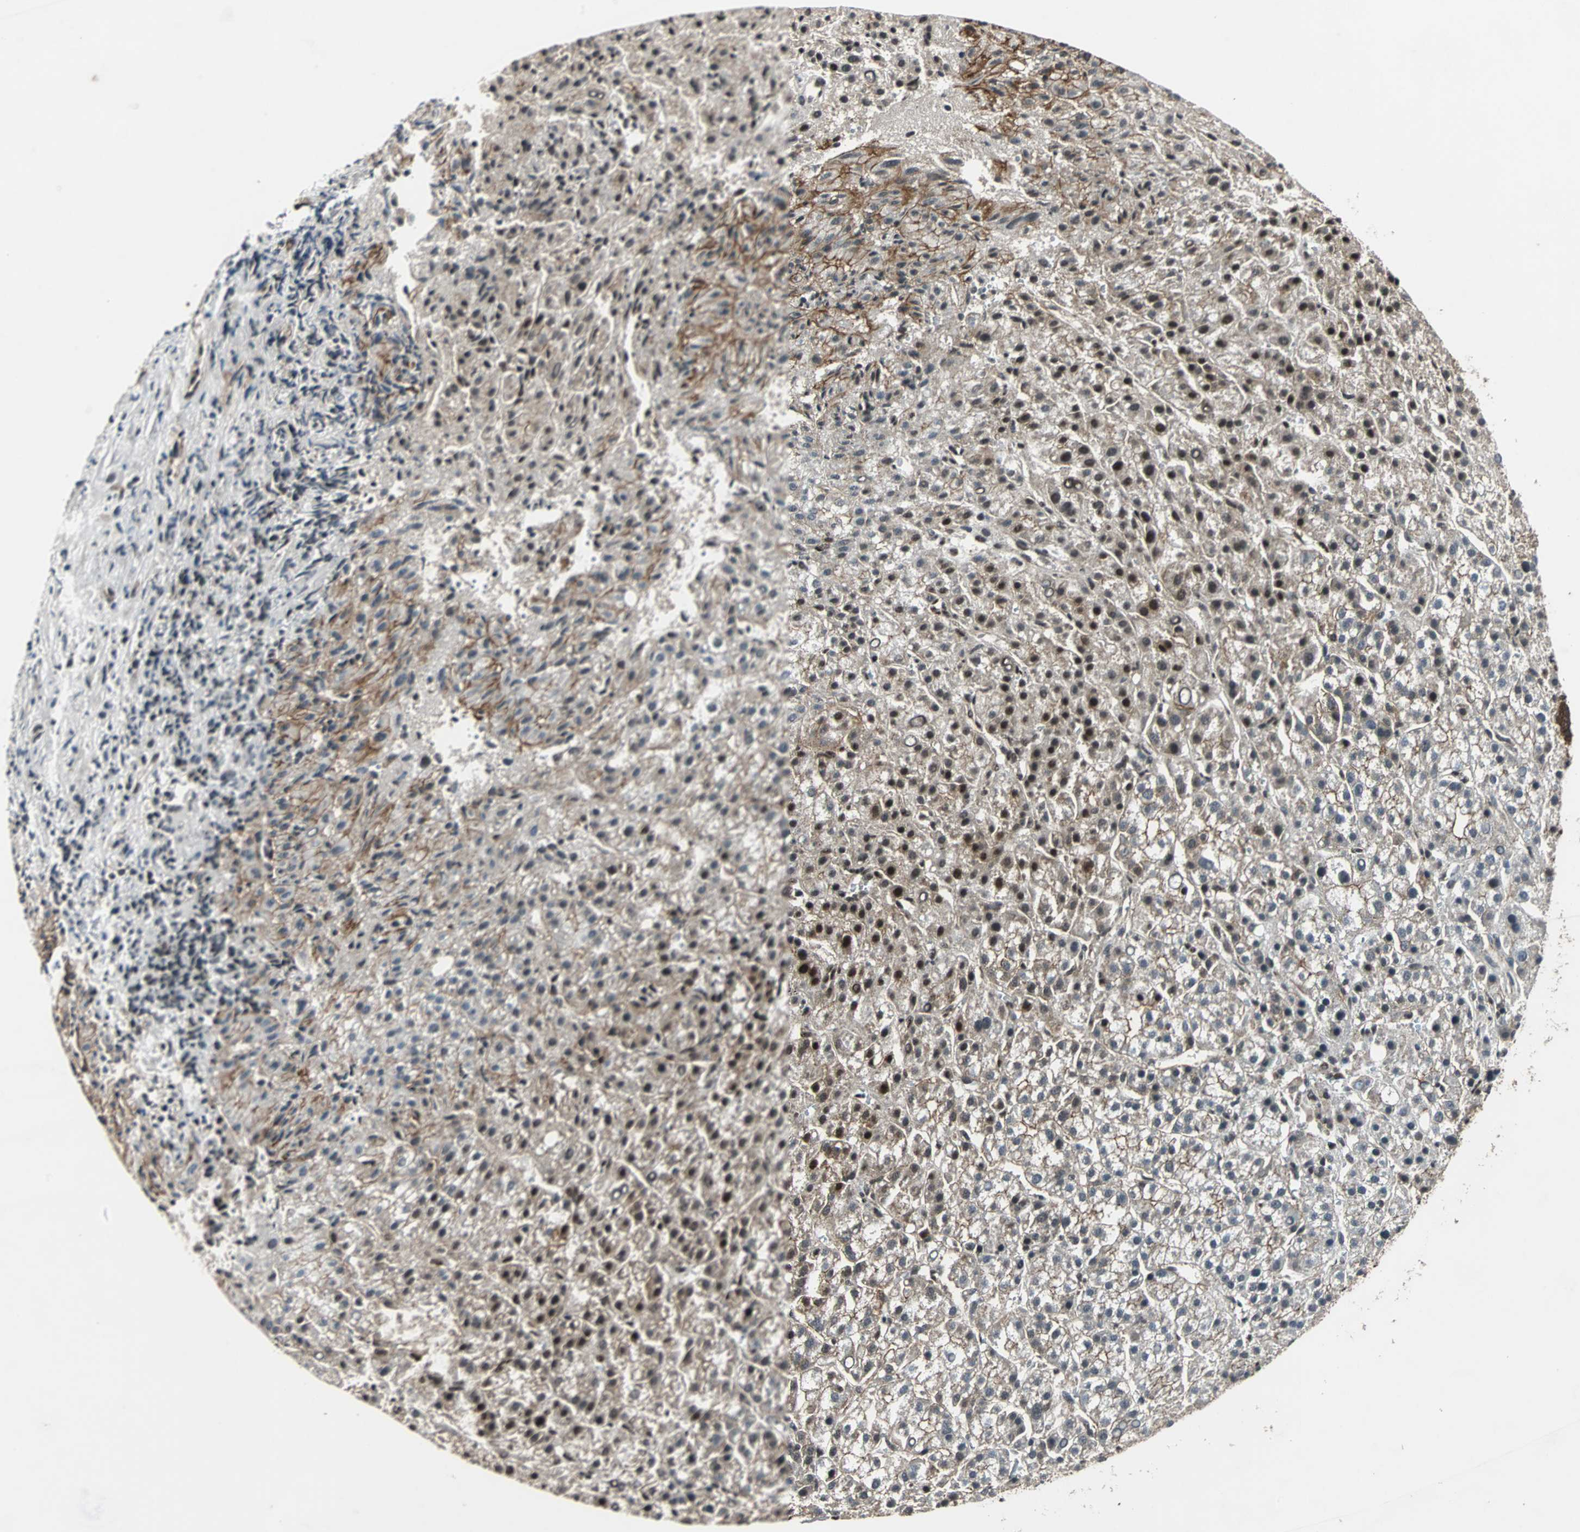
{"staining": {"intensity": "weak", "quantity": ">75%", "location": "cytoplasmic/membranous"}, "tissue": "liver cancer", "cell_type": "Tumor cells", "image_type": "cancer", "snomed": [{"axis": "morphology", "description": "Carcinoma, Hepatocellular, NOS"}, {"axis": "topography", "description": "Liver"}], "caption": "Human liver hepatocellular carcinoma stained with a brown dye displays weak cytoplasmic/membranous positive expression in about >75% of tumor cells.", "gene": "LSR", "patient": {"sex": "female", "age": 58}}